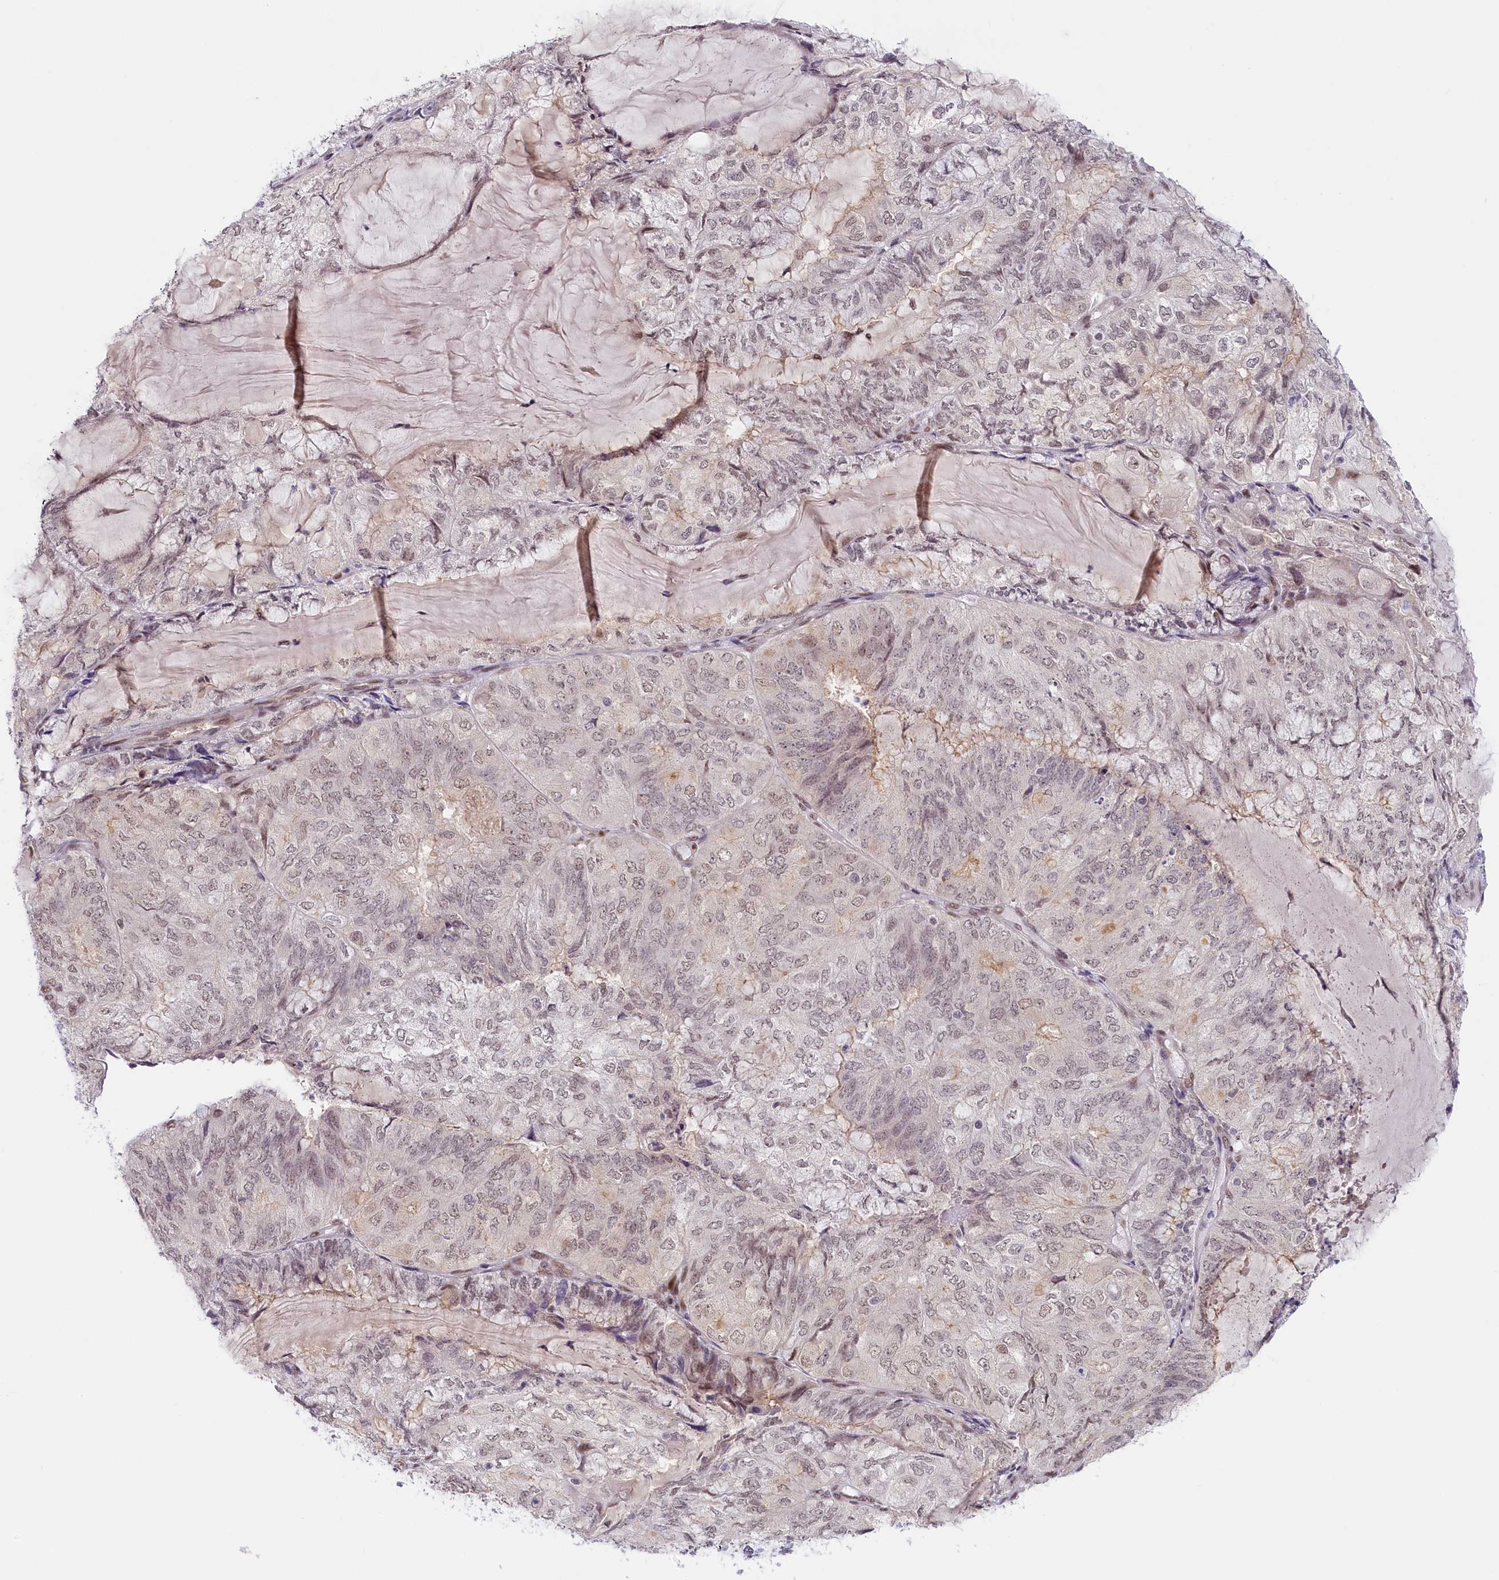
{"staining": {"intensity": "weak", "quantity": "25%-75%", "location": "nuclear"}, "tissue": "endometrial cancer", "cell_type": "Tumor cells", "image_type": "cancer", "snomed": [{"axis": "morphology", "description": "Adenocarcinoma, NOS"}, {"axis": "topography", "description": "Endometrium"}], "caption": "Immunohistochemical staining of endometrial cancer (adenocarcinoma) reveals weak nuclear protein staining in about 25%-75% of tumor cells. The staining was performed using DAB (3,3'-diaminobenzidine), with brown indicating positive protein expression. Nuclei are stained blue with hematoxylin.", "gene": "SEC31B", "patient": {"sex": "female", "age": 81}}